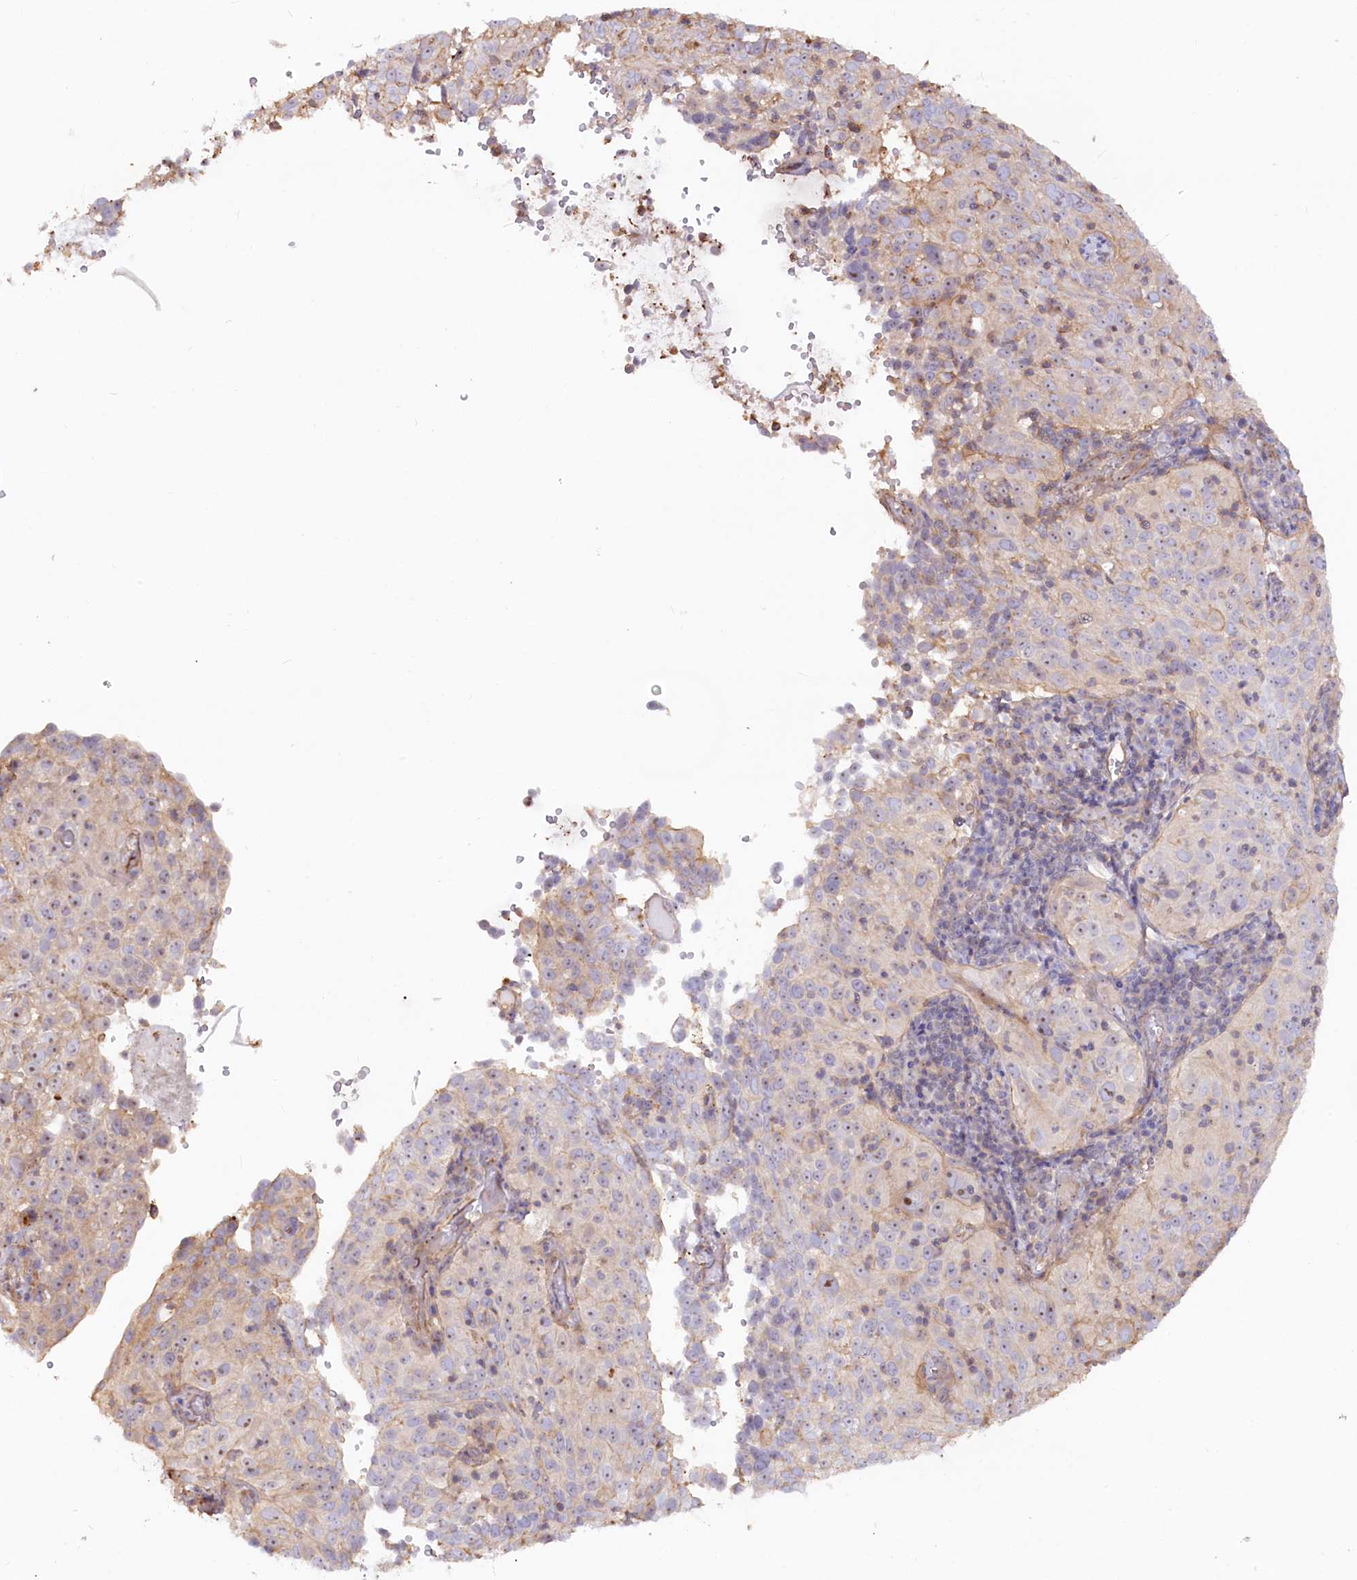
{"staining": {"intensity": "weak", "quantity": "<25%", "location": "cytoplasmic/membranous"}, "tissue": "cervical cancer", "cell_type": "Tumor cells", "image_type": "cancer", "snomed": [{"axis": "morphology", "description": "Squamous cell carcinoma, NOS"}, {"axis": "topography", "description": "Cervix"}], "caption": "This is an immunohistochemistry photomicrograph of human cervical cancer. There is no expression in tumor cells.", "gene": "WDR36", "patient": {"sex": "female", "age": 31}}